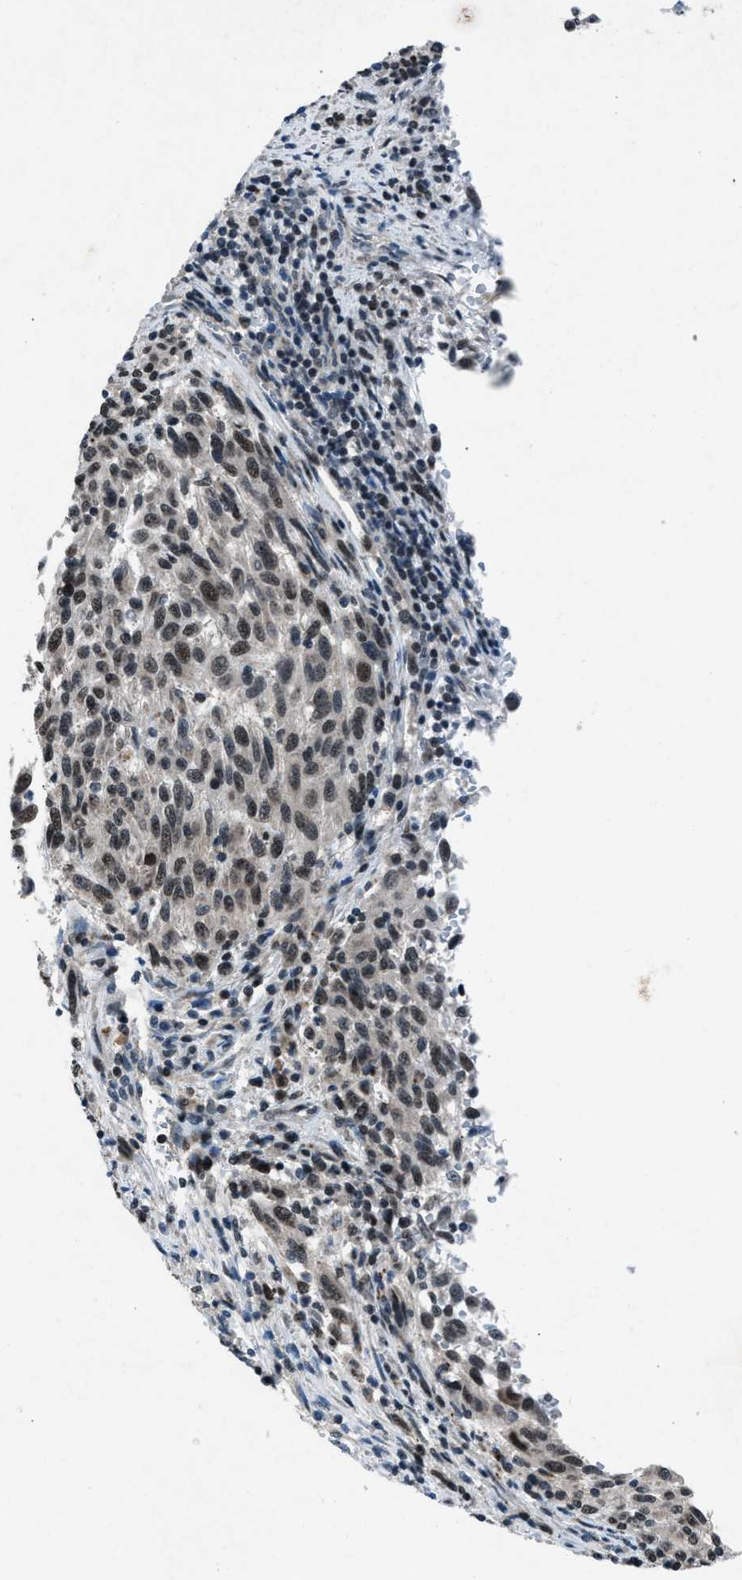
{"staining": {"intensity": "moderate", "quantity": ">75%", "location": "nuclear"}, "tissue": "melanoma", "cell_type": "Tumor cells", "image_type": "cancer", "snomed": [{"axis": "morphology", "description": "Malignant melanoma, Metastatic site"}, {"axis": "topography", "description": "Lymph node"}], "caption": "High-magnification brightfield microscopy of malignant melanoma (metastatic site) stained with DAB (3,3'-diaminobenzidine) (brown) and counterstained with hematoxylin (blue). tumor cells exhibit moderate nuclear expression is seen in approximately>75% of cells. The staining is performed using DAB (3,3'-diaminobenzidine) brown chromogen to label protein expression. The nuclei are counter-stained blue using hematoxylin.", "gene": "ADCY1", "patient": {"sex": "male", "age": 61}}